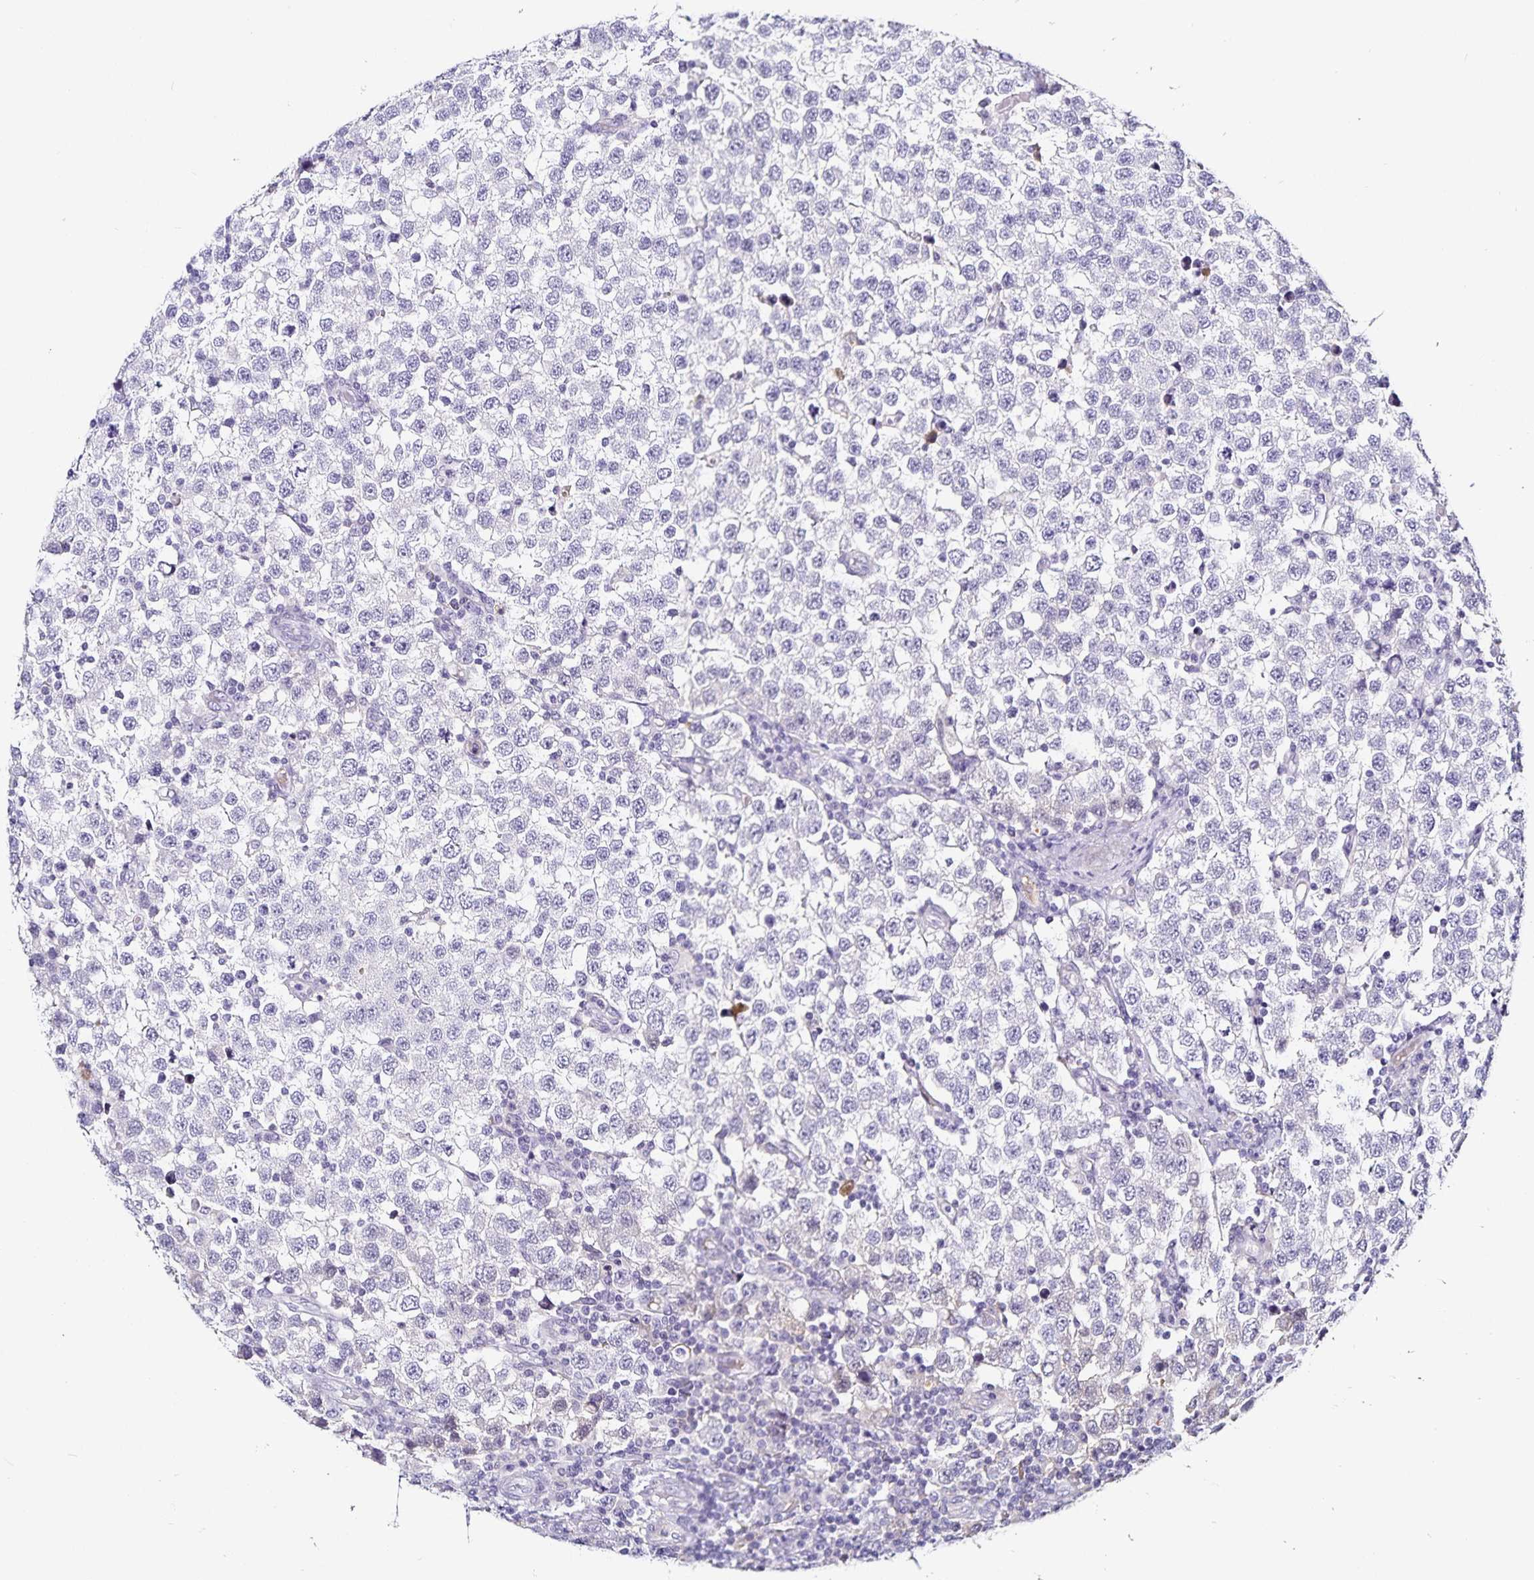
{"staining": {"intensity": "negative", "quantity": "none", "location": "none"}, "tissue": "testis cancer", "cell_type": "Tumor cells", "image_type": "cancer", "snomed": [{"axis": "morphology", "description": "Seminoma, NOS"}, {"axis": "topography", "description": "Testis"}], "caption": "Human testis cancer stained for a protein using IHC reveals no staining in tumor cells.", "gene": "TTR", "patient": {"sex": "male", "age": 34}}